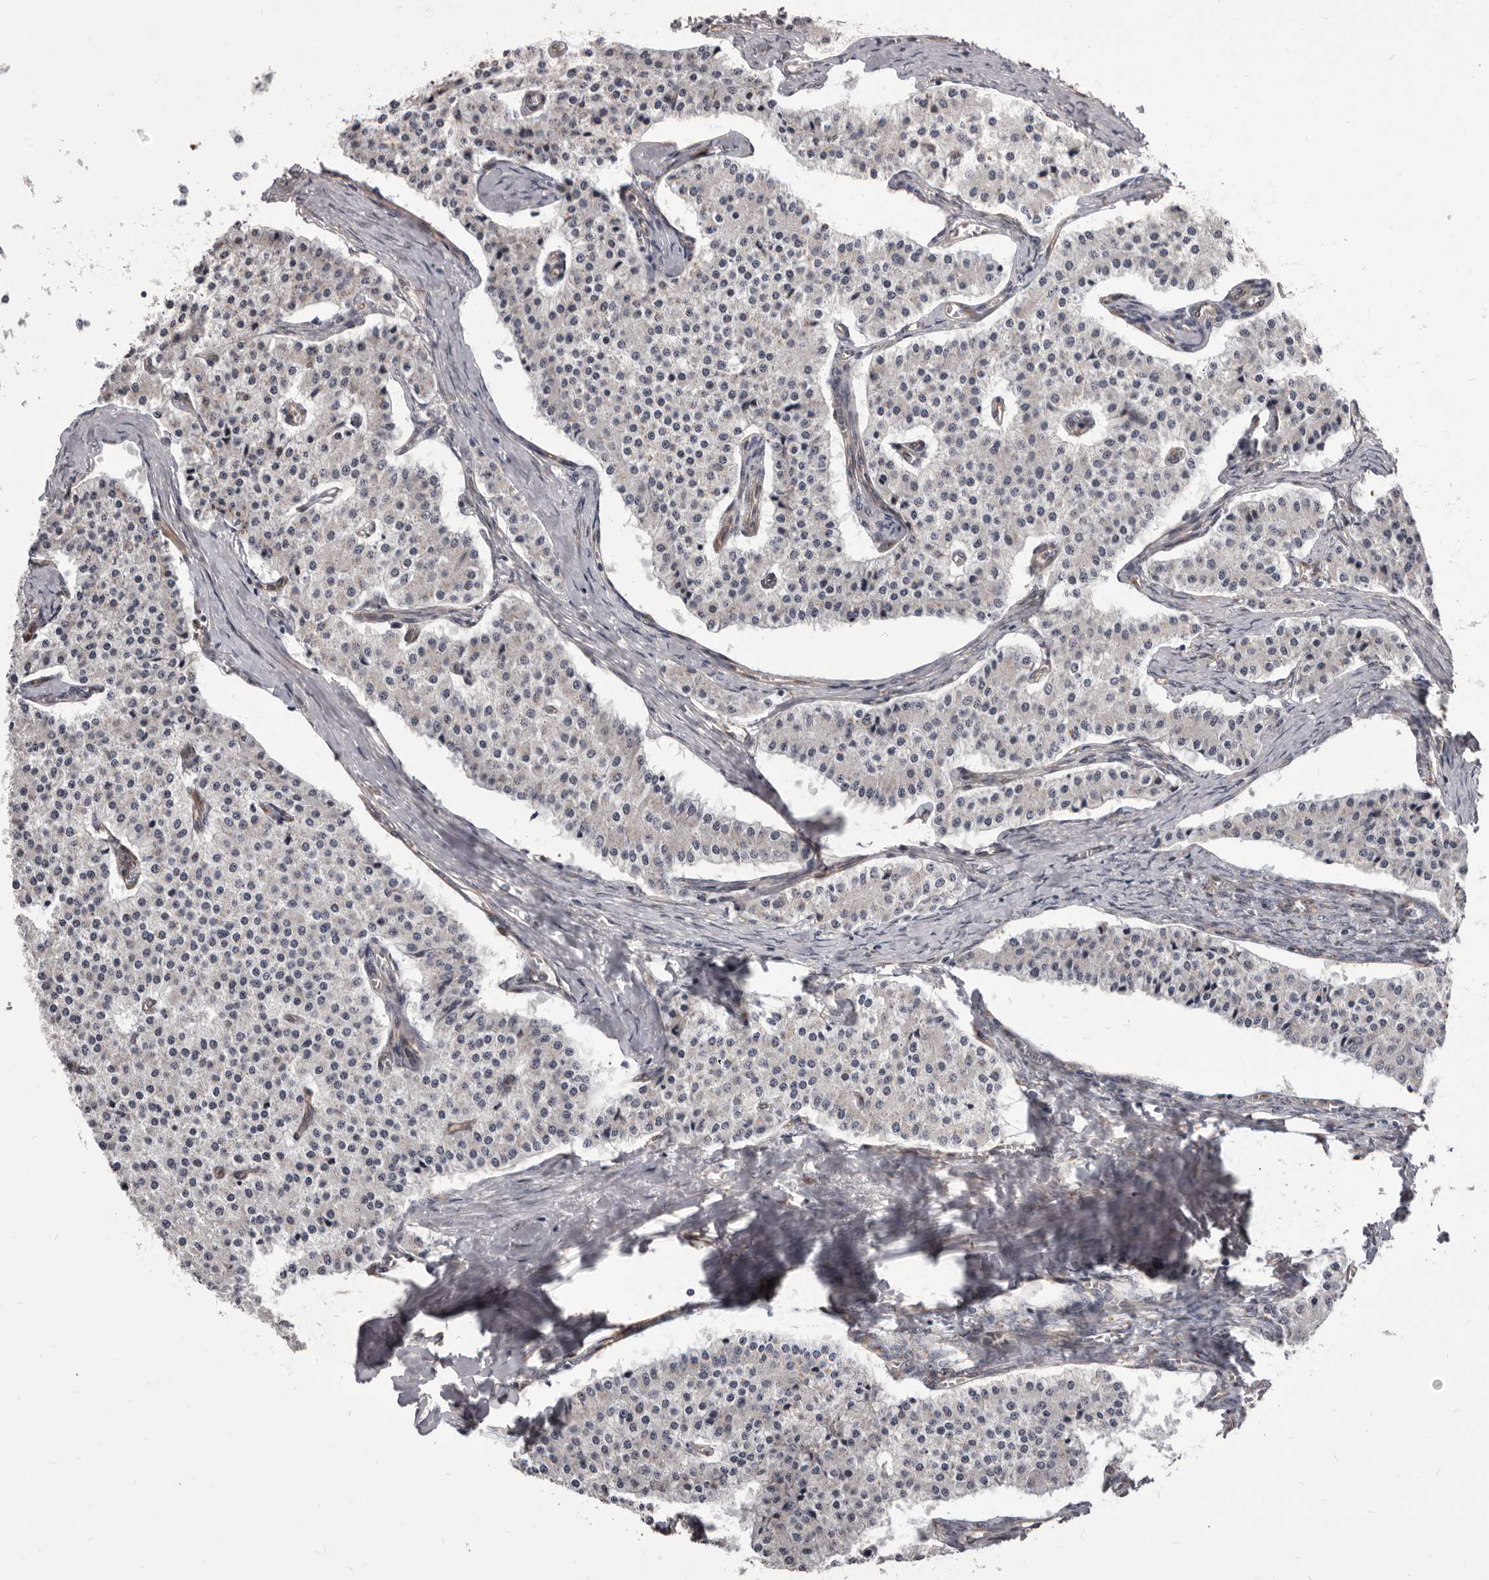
{"staining": {"intensity": "weak", "quantity": "<25%", "location": "cytoplasmic/membranous"}, "tissue": "carcinoid", "cell_type": "Tumor cells", "image_type": "cancer", "snomed": [{"axis": "morphology", "description": "Carcinoid, malignant, NOS"}, {"axis": "topography", "description": "Colon"}], "caption": "Immunohistochemistry (IHC) image of neoplastic tissue: carcinoid stained with DAB (3,3'-diaminobenzidine) exhibits no significant protein expression in tumor cells. The staining was performed using DAB (3,3'-diaminobenzidine) to visualize the protein expression in brown, while the nuclei were stained in blue with hematoxylin (Magnification: 20x).", "gene": "ADAMTS20", "patient": {"sex": "female", "age": 52}}